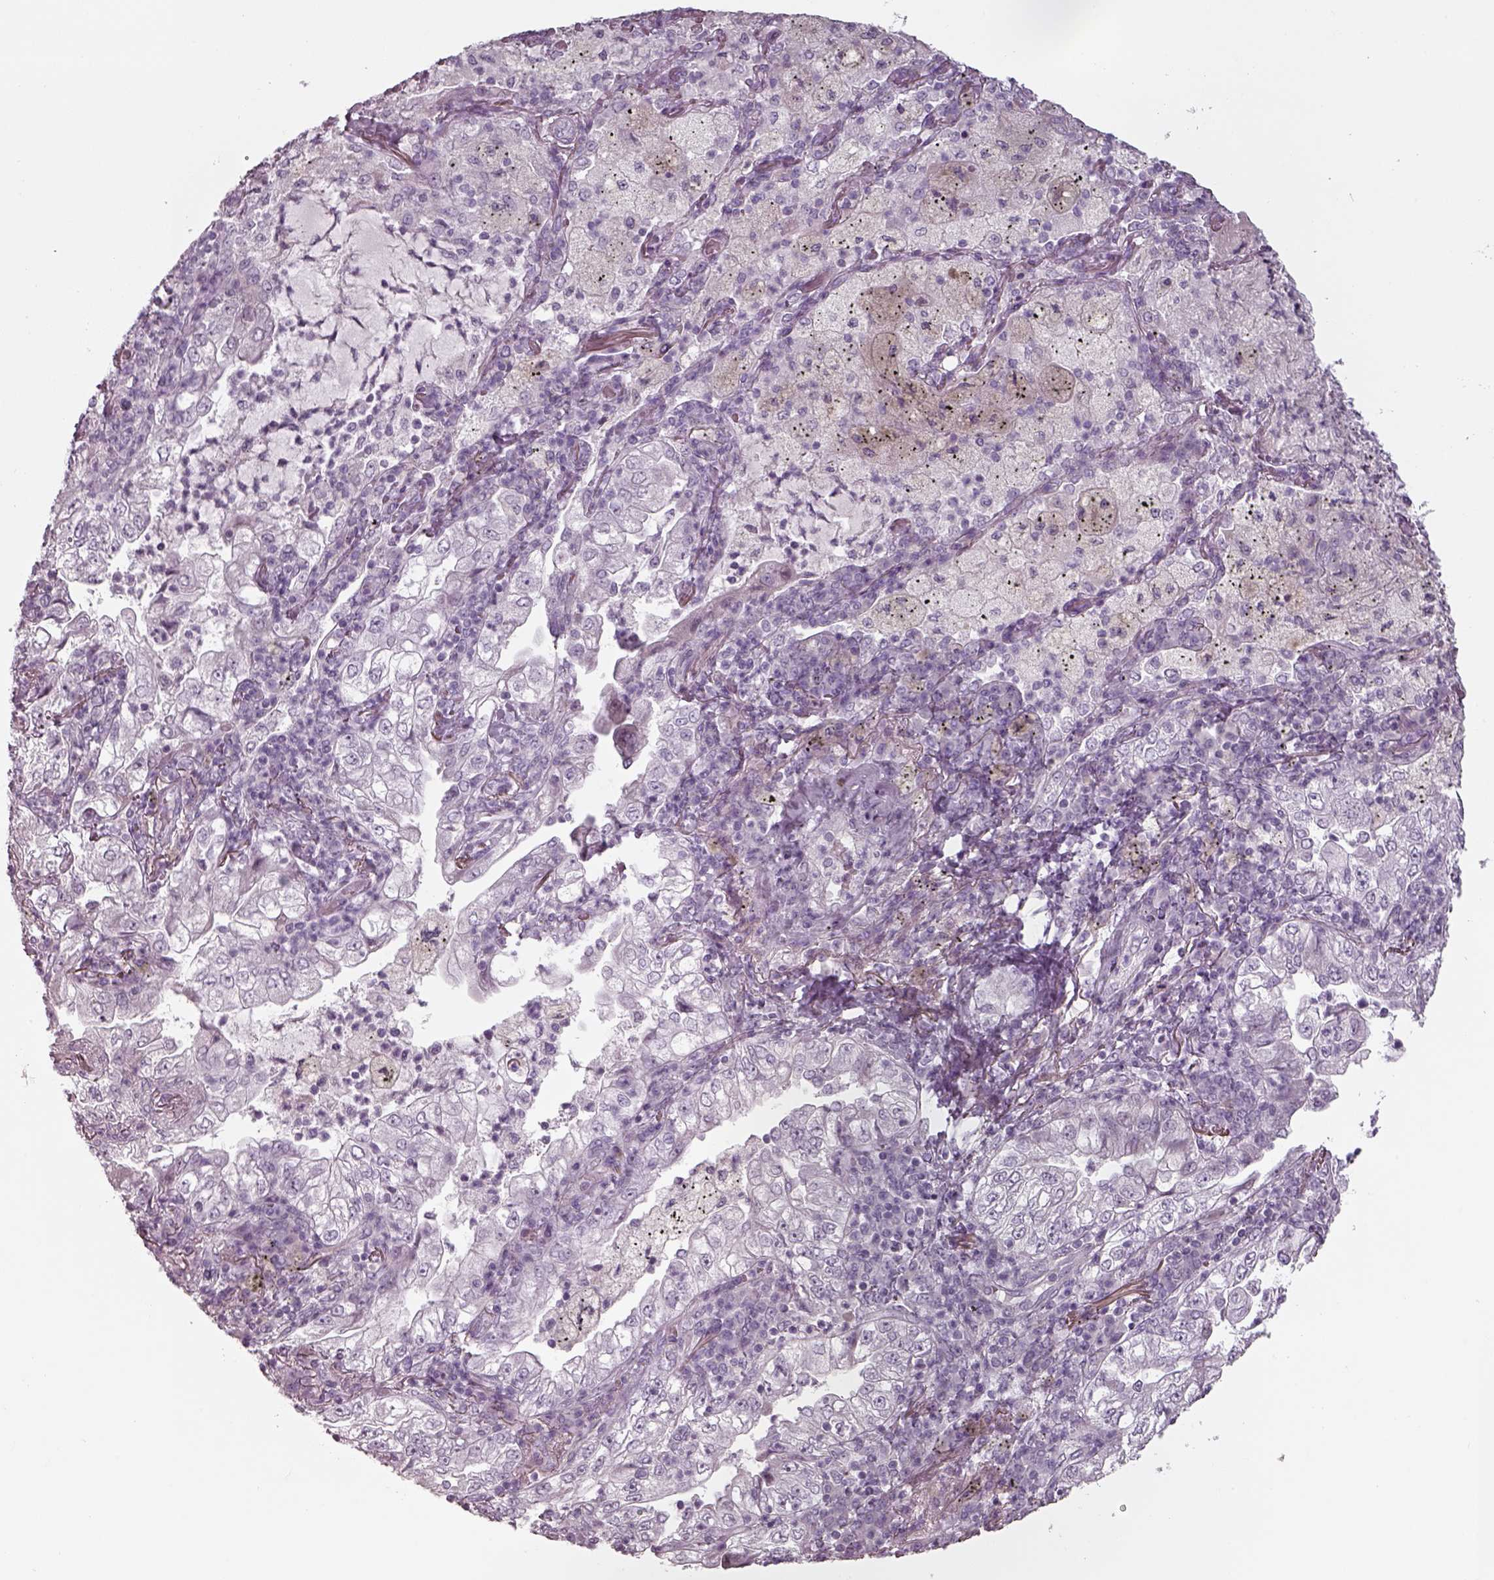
{"staining": {"intensity": "negative", "quantity": "none", "location": "none"}, "tissue": "lung cancer", "cell_type": "Tumor cells", "image_type": "cancer", "snomed": [{"axis": "morphology", "description": "Adenocarcinoma, NOS"}, {"axis": "topography", "description": "Lung"}], "caption": "There is no significant positivity in tumor cells of adenocarcinoma (lung).", "gene": "SEPTIN14", "patient": {"sex": "female", "age": 73}}